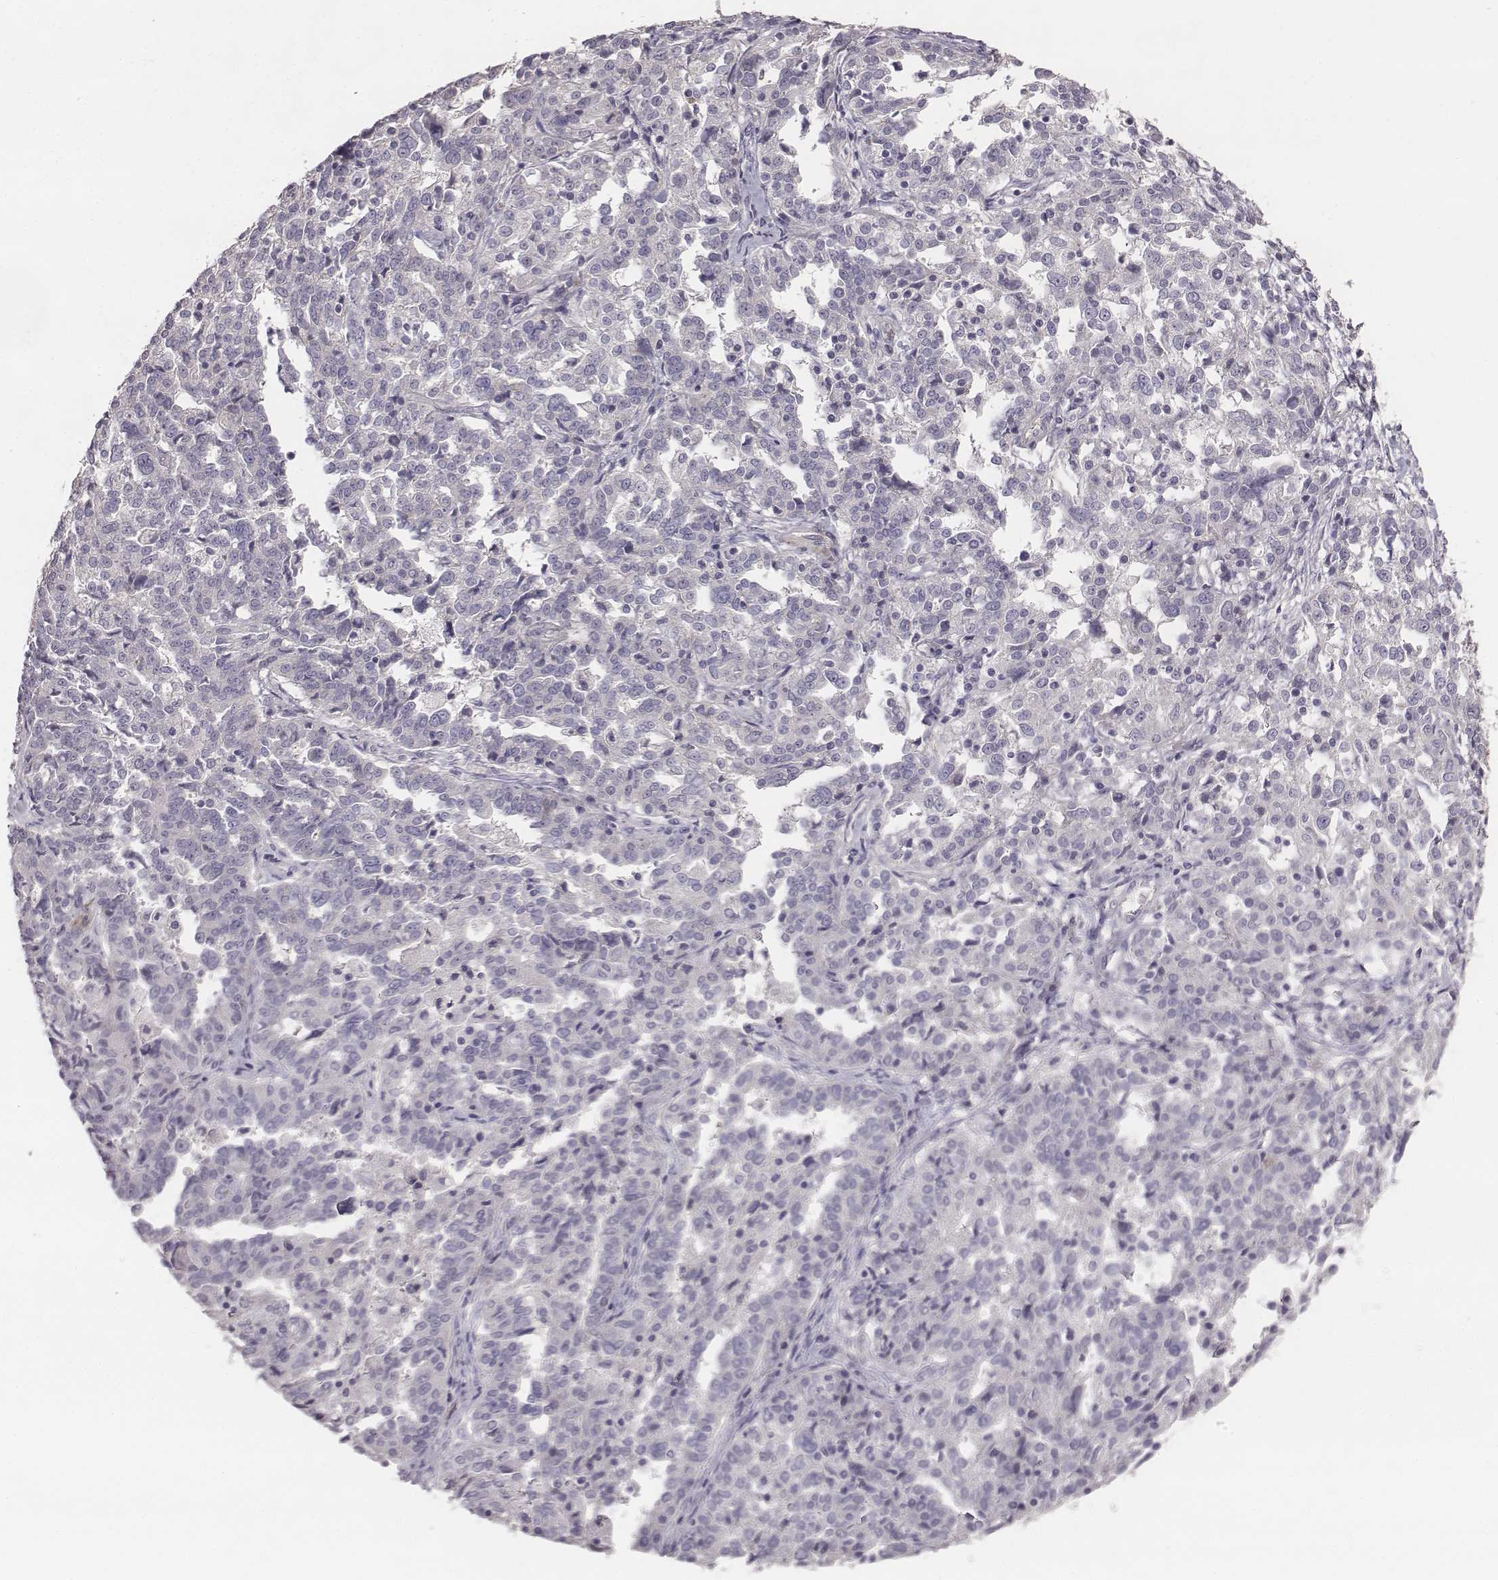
{"staining": {"intensity": "negative", "quantity": "none", "location": "none"}, "tissue": "ovarian cancer", "cell_type": "Tumor cells", "image_type": "cancer", "snomed": [{"axis": "morphology", "description": "Cystadenocarcinoma, serous, NOS"}, {"axis": "topography", "description": "Ovary"}], "caption": "Protein analysis of ovarian cancer (serous cystadenocarcinoma) exhibits no significant positivity in tumor cells.", "gene": "PRKCZ", "patient": {"sex": "female", "age": 67}}